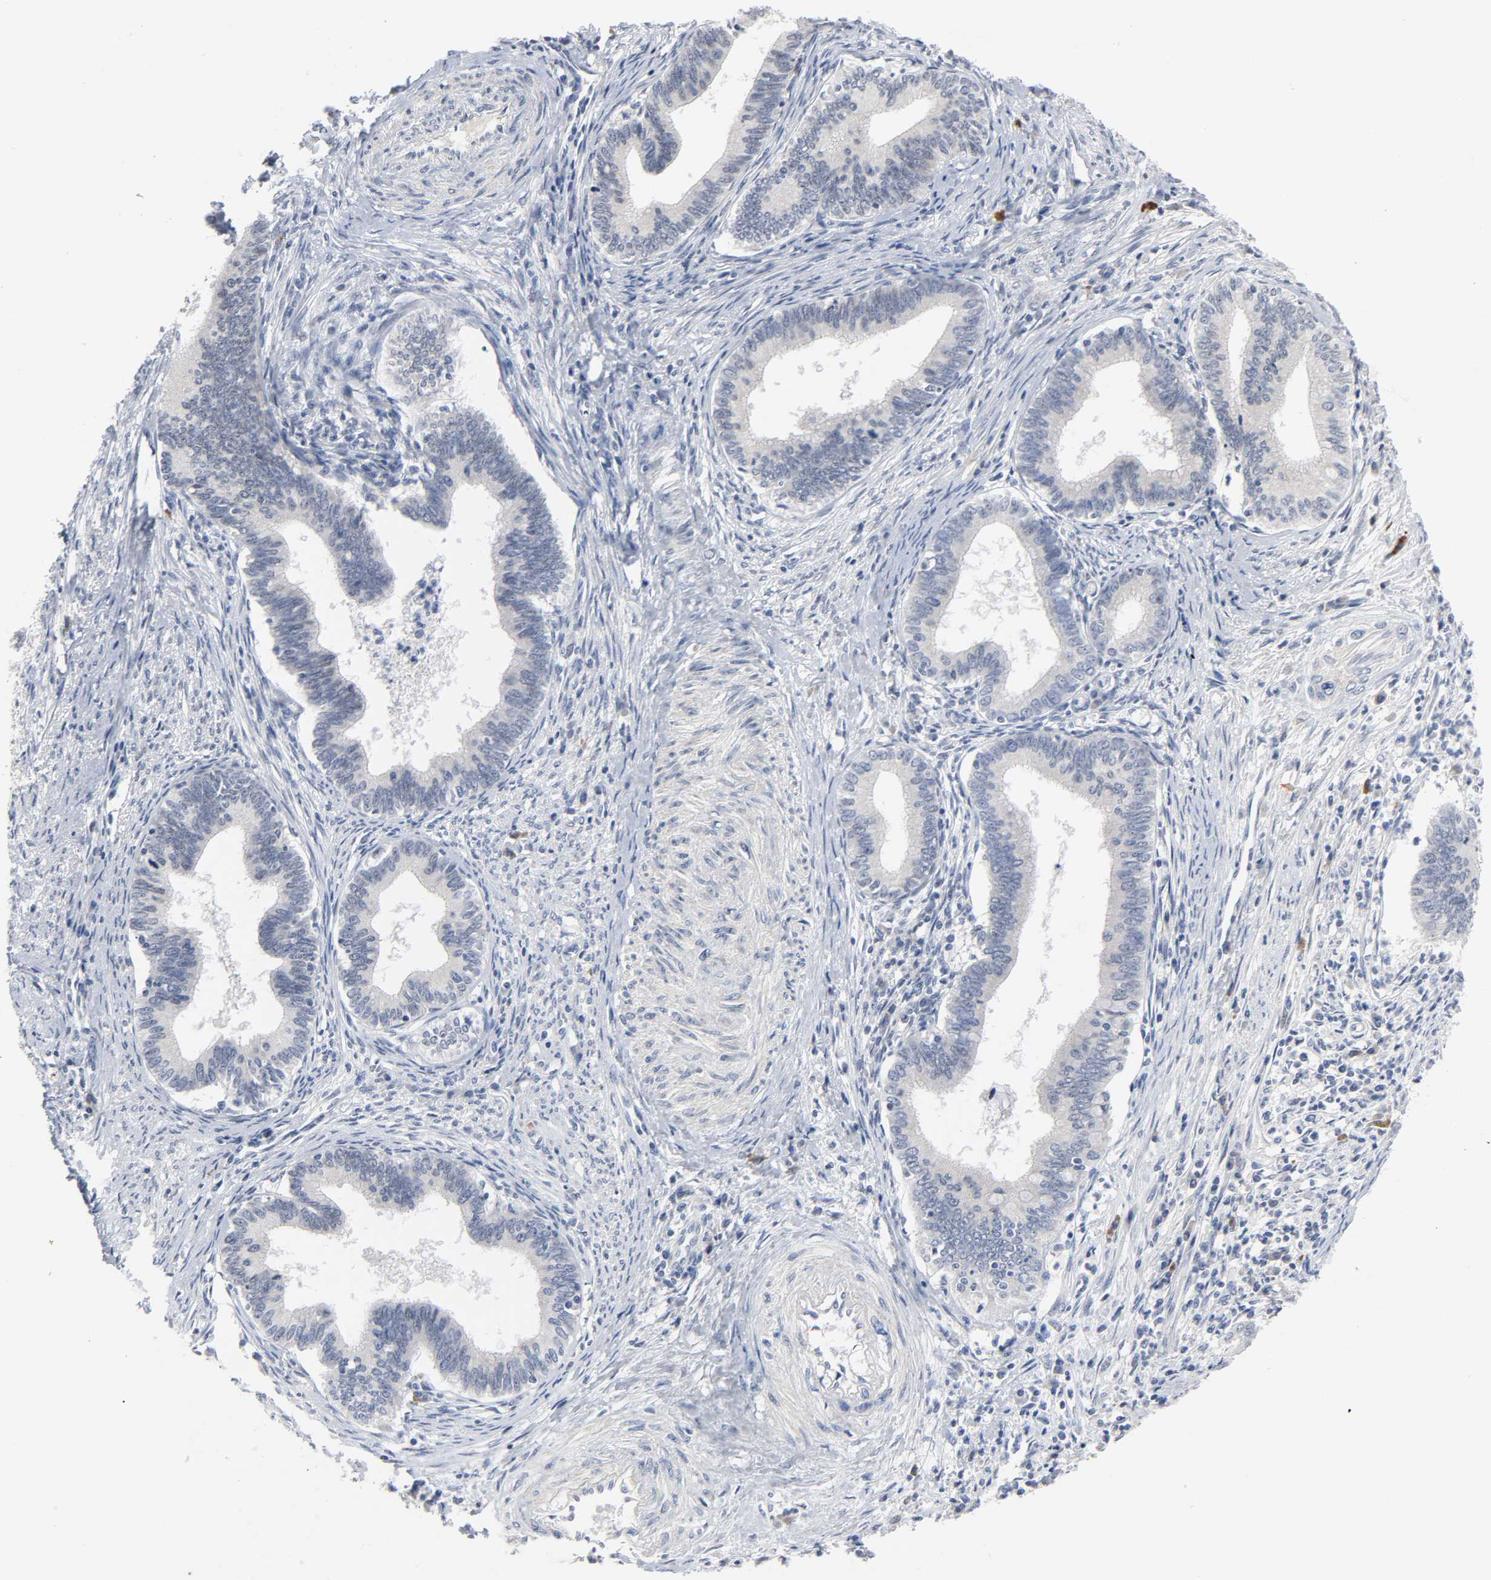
{"staining": {"intensity": "negative", "quantity": "none", "location": "none"}, "tissue": "cervical cancer", "cell_type": "Tumor cells", "image_type": "cancer", "snomed": [{"axis": "morphology", "description": "Adenocarcinoma, NOS"}, {"axis": "topography", "description": "Cervix"}], "caption": "High power microscopy micrograph of an IHC photomicrograph of cervical adenocarcinoma, revealing no significant staining in tumor cells.", "gene": "WEE1", "patient": {"sex": "female", "age": 36}}